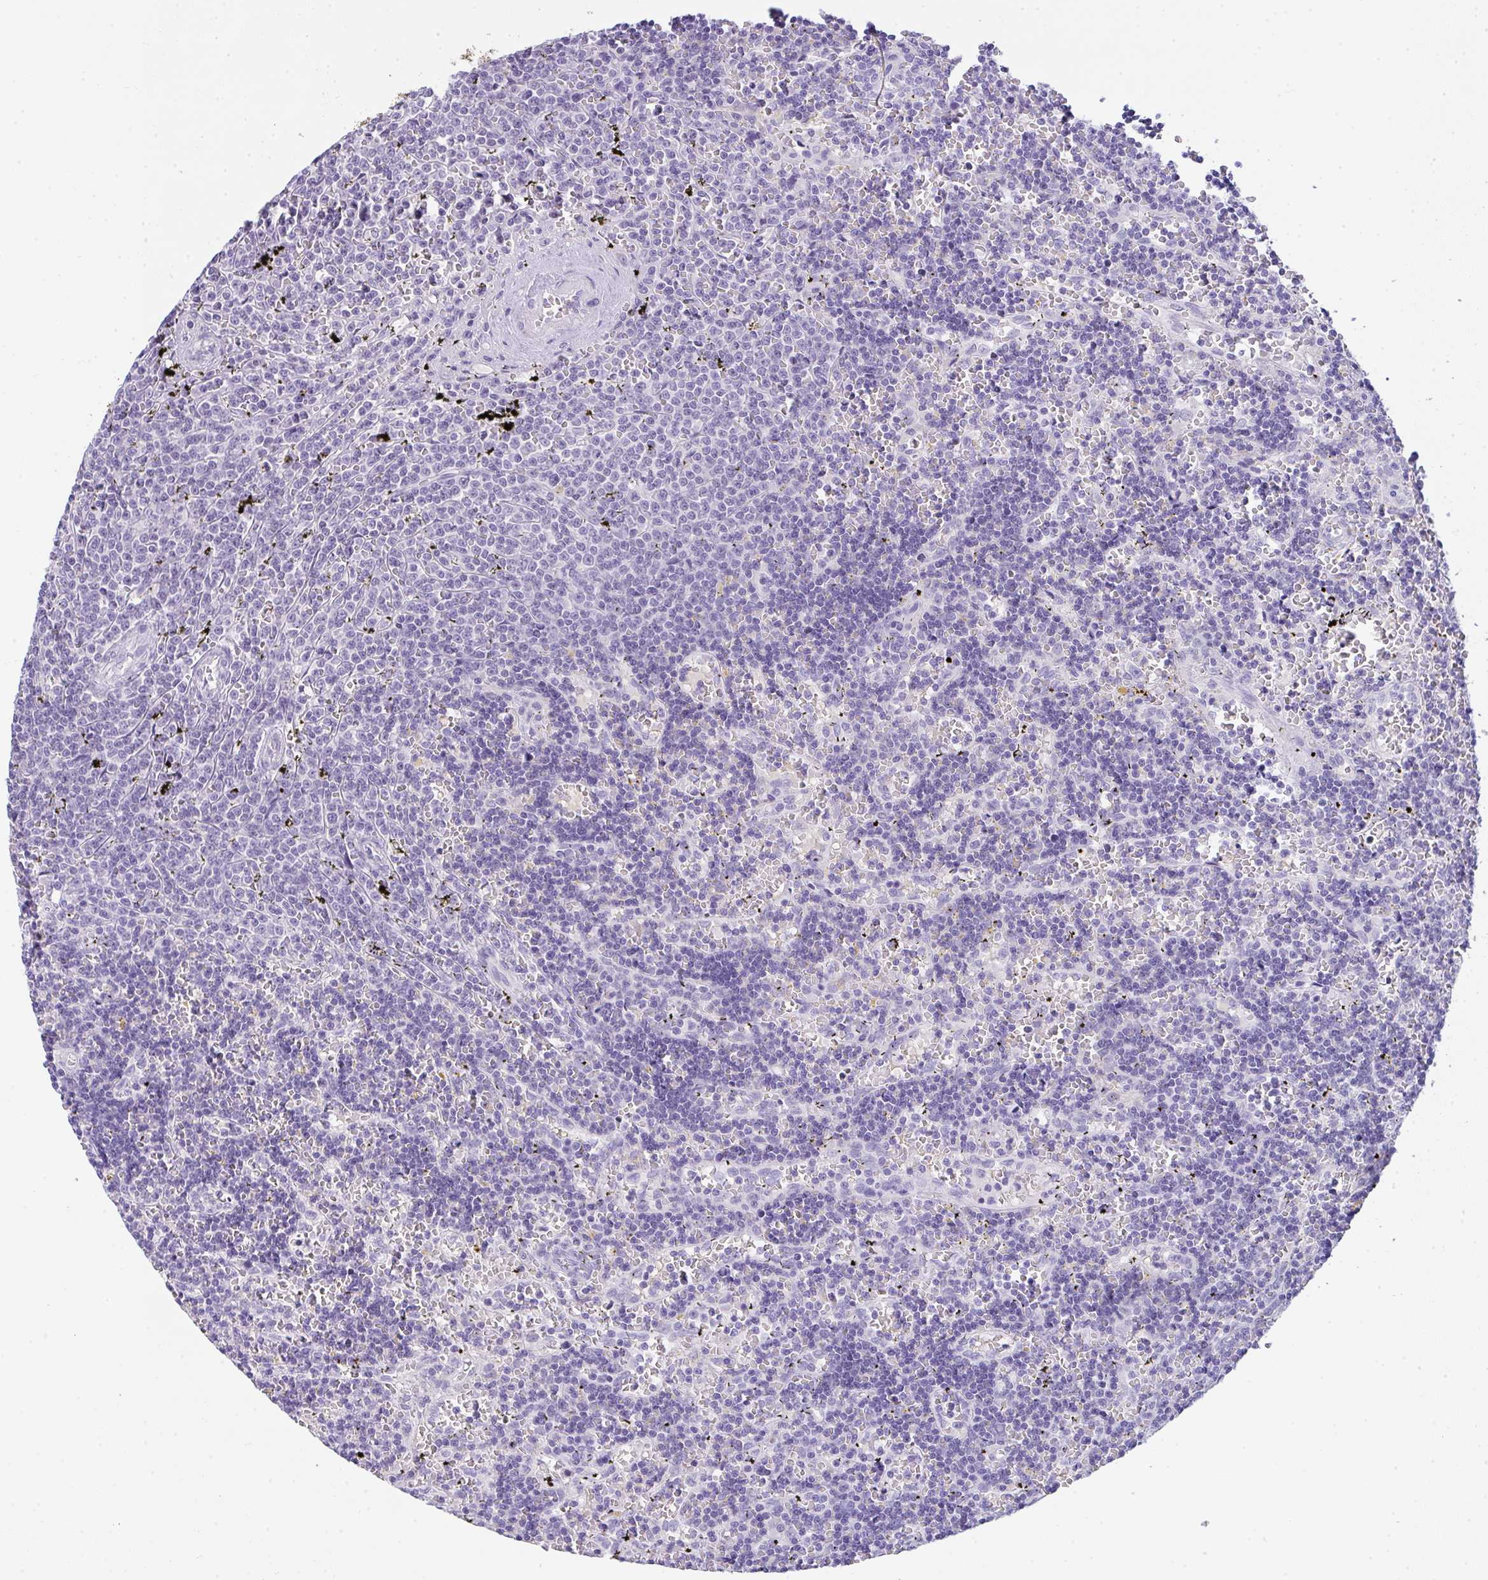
{"staining": {"intensity": "negative", "quantity": "none", "location": "none"}, "tissue": "lymphoma", "cell_type": "Tumor cells", "image_type": "cancer", "snomed": [{"axis": "morphology", "description": "Malignant lymphoma, non-Hodgkin's type, Low grade"}, {"axis": "topography", "description": "Spleen"}], "caption": "This is an immunohistochemistry (IHC) image of human malignant lymphoma, non-Hodgkin's type (low-grade). There is no positivity in tumor cells.", "gene": "COX7B", "patient": {"sex": "male", "age": 60}}